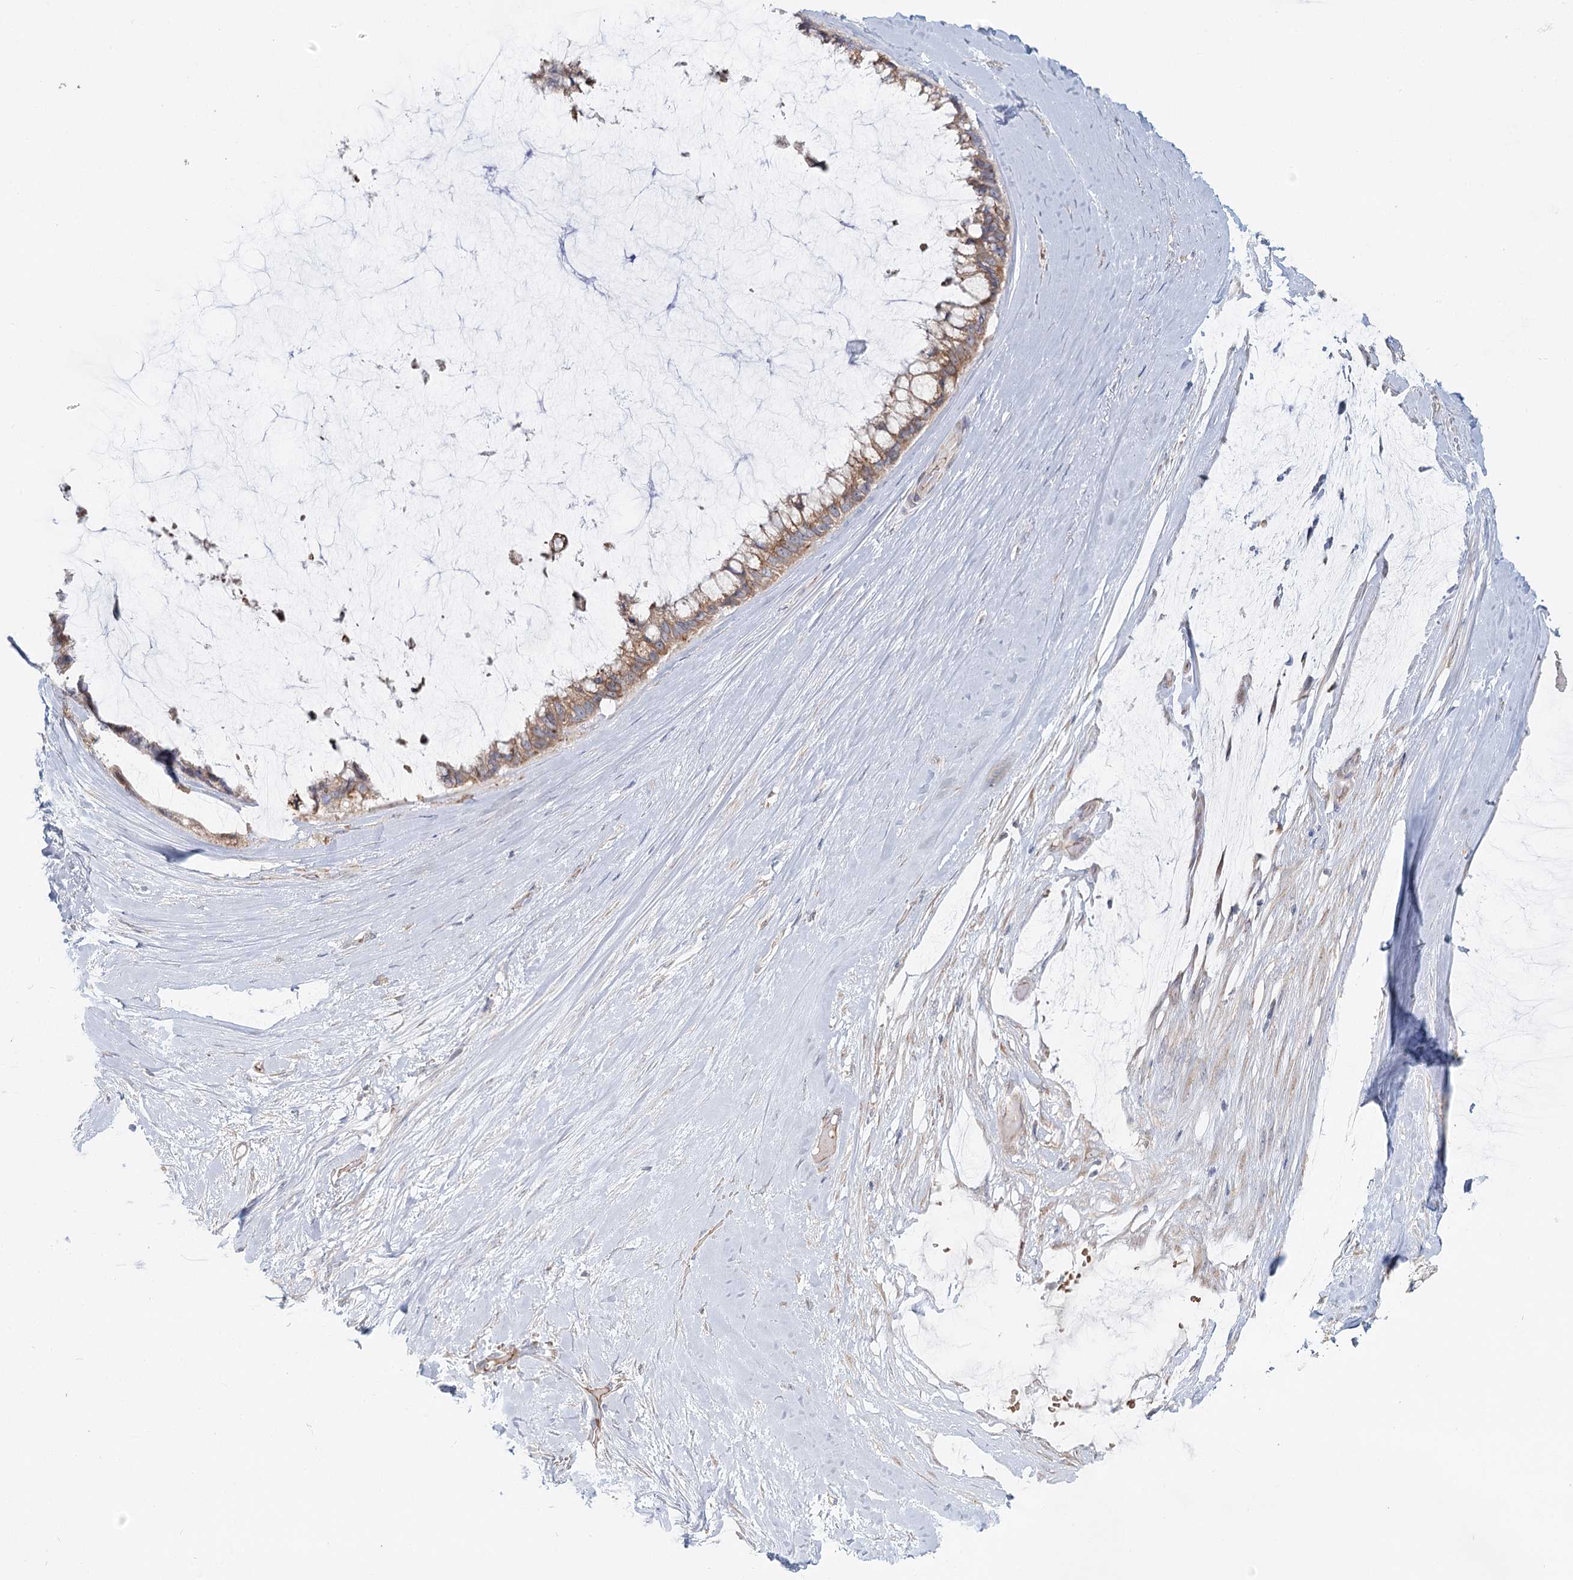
{"staining": {"intensity": "moderate", "quantity": ">75%", "location": "cytoplasmic/membranous"}, "tissue": "ovarian cancer", "cell_type": "Tumor cells", "image_type": "cancer", "snomed": [{"axis": "morphology", "description": "Cystadenocarcinoma, mucinous, NOS"}, {"axis": "topography", "description": "Ovary"}], "caption": "The immunohistochemical stain shows moderate cytoplasmic/membranous staining in tumor cells of ovarian mucinous cystadenocarcinoma tissue.", "gene": "ANKRD16", "patient": {"sex": "female", "age": 39}}